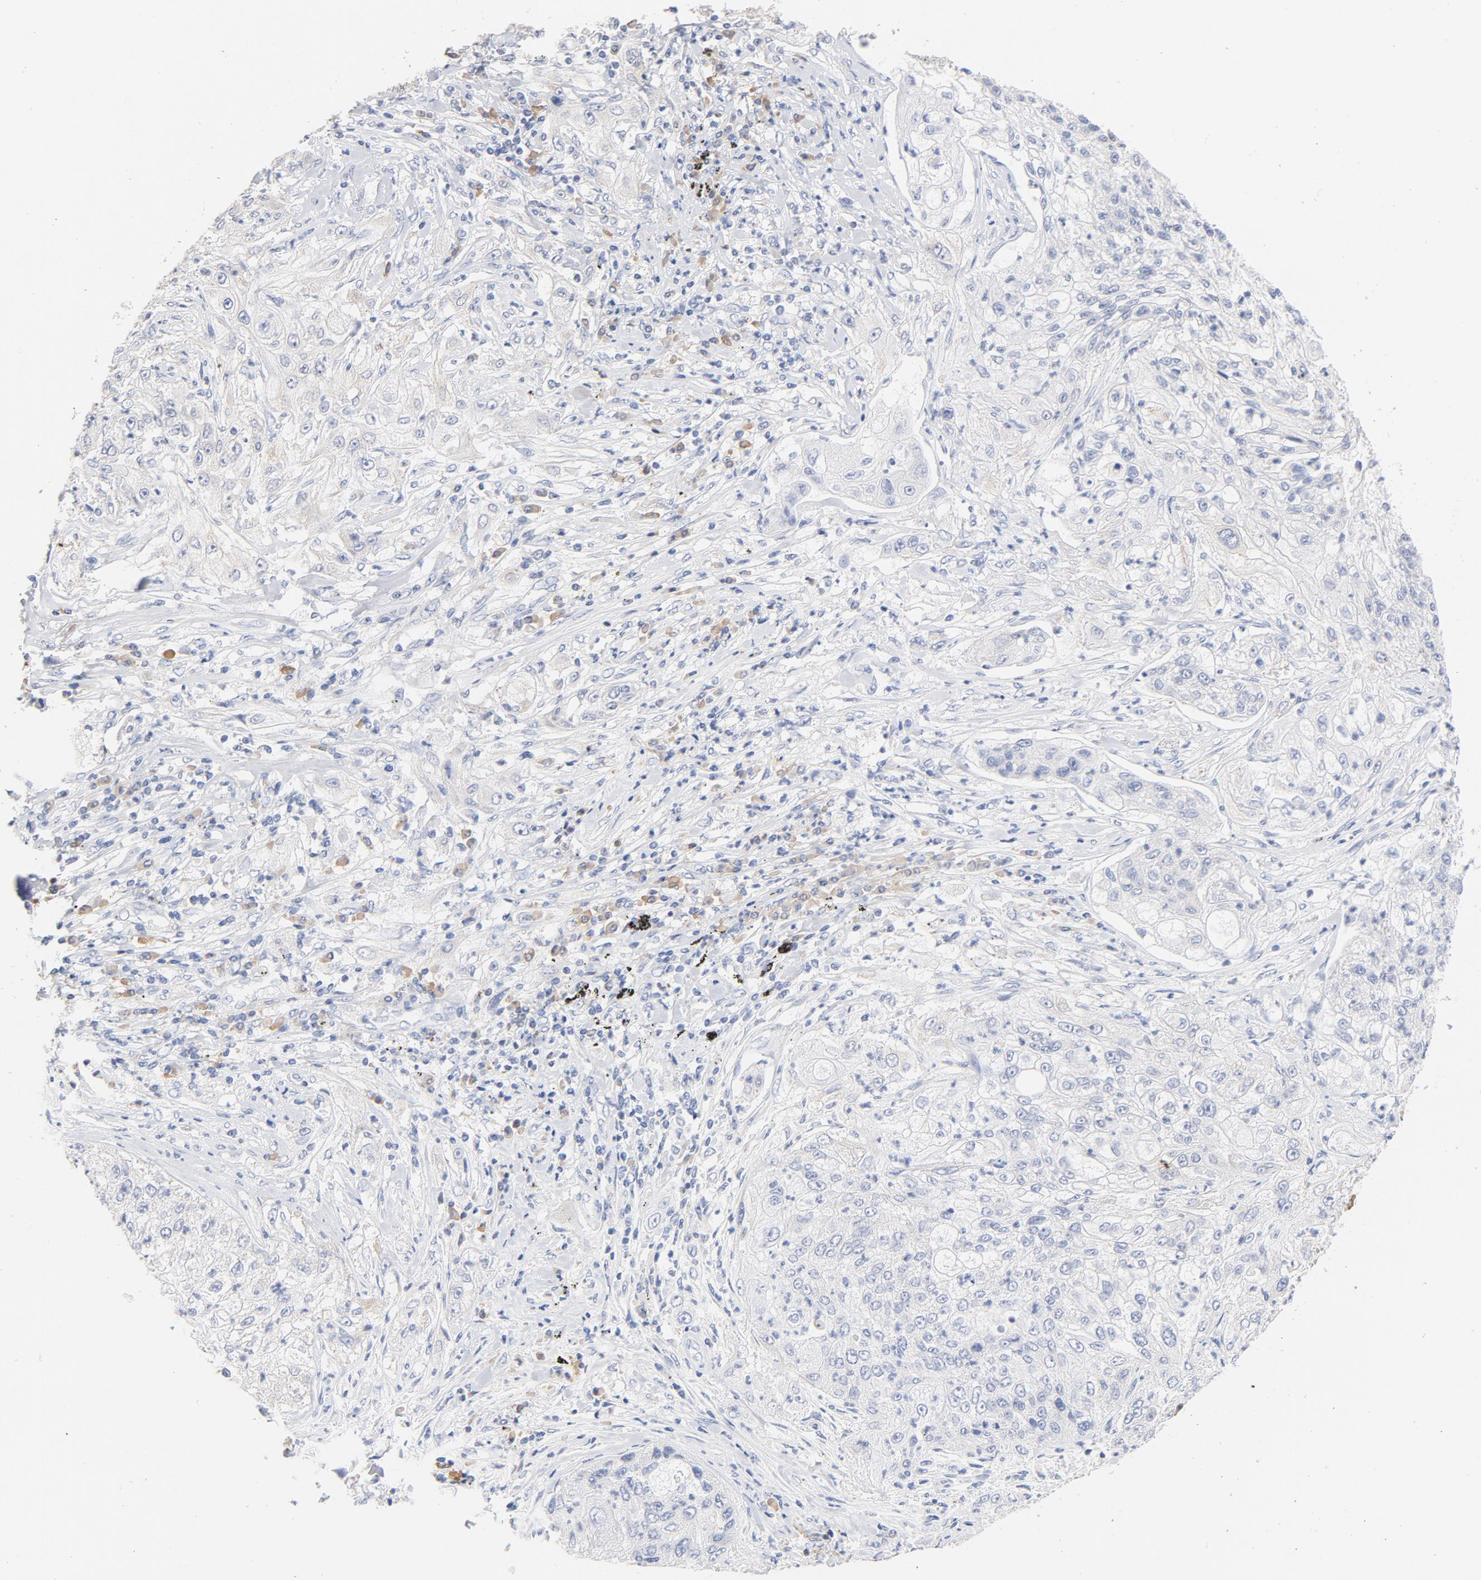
{"staining": {"intensity": "negative", "quantity": "none", "location": "none"}, "tissue": "lung cancer", "cell_type": "Tumor cells", "image_type": "cancer", "snomed": [{"axis": "morphology", "description": "Inflammation, NOS"}, {"axis": "morphology", "description": "Squamous cell carcinoma, NOS"}, {"axis": "topography", "description": "Lymph node"}, {"axis": "topography", "description": "Soft tissue"}, {"axis": "topography", "description": "Lung"}], "caption": "A histopathology image of lung cancer (squamous cell carcinoma) stained for a protein exhibits no brown staining in tumor cells.", "gene": "TLR4", "patient": {"sex": "male", "age": 66}}